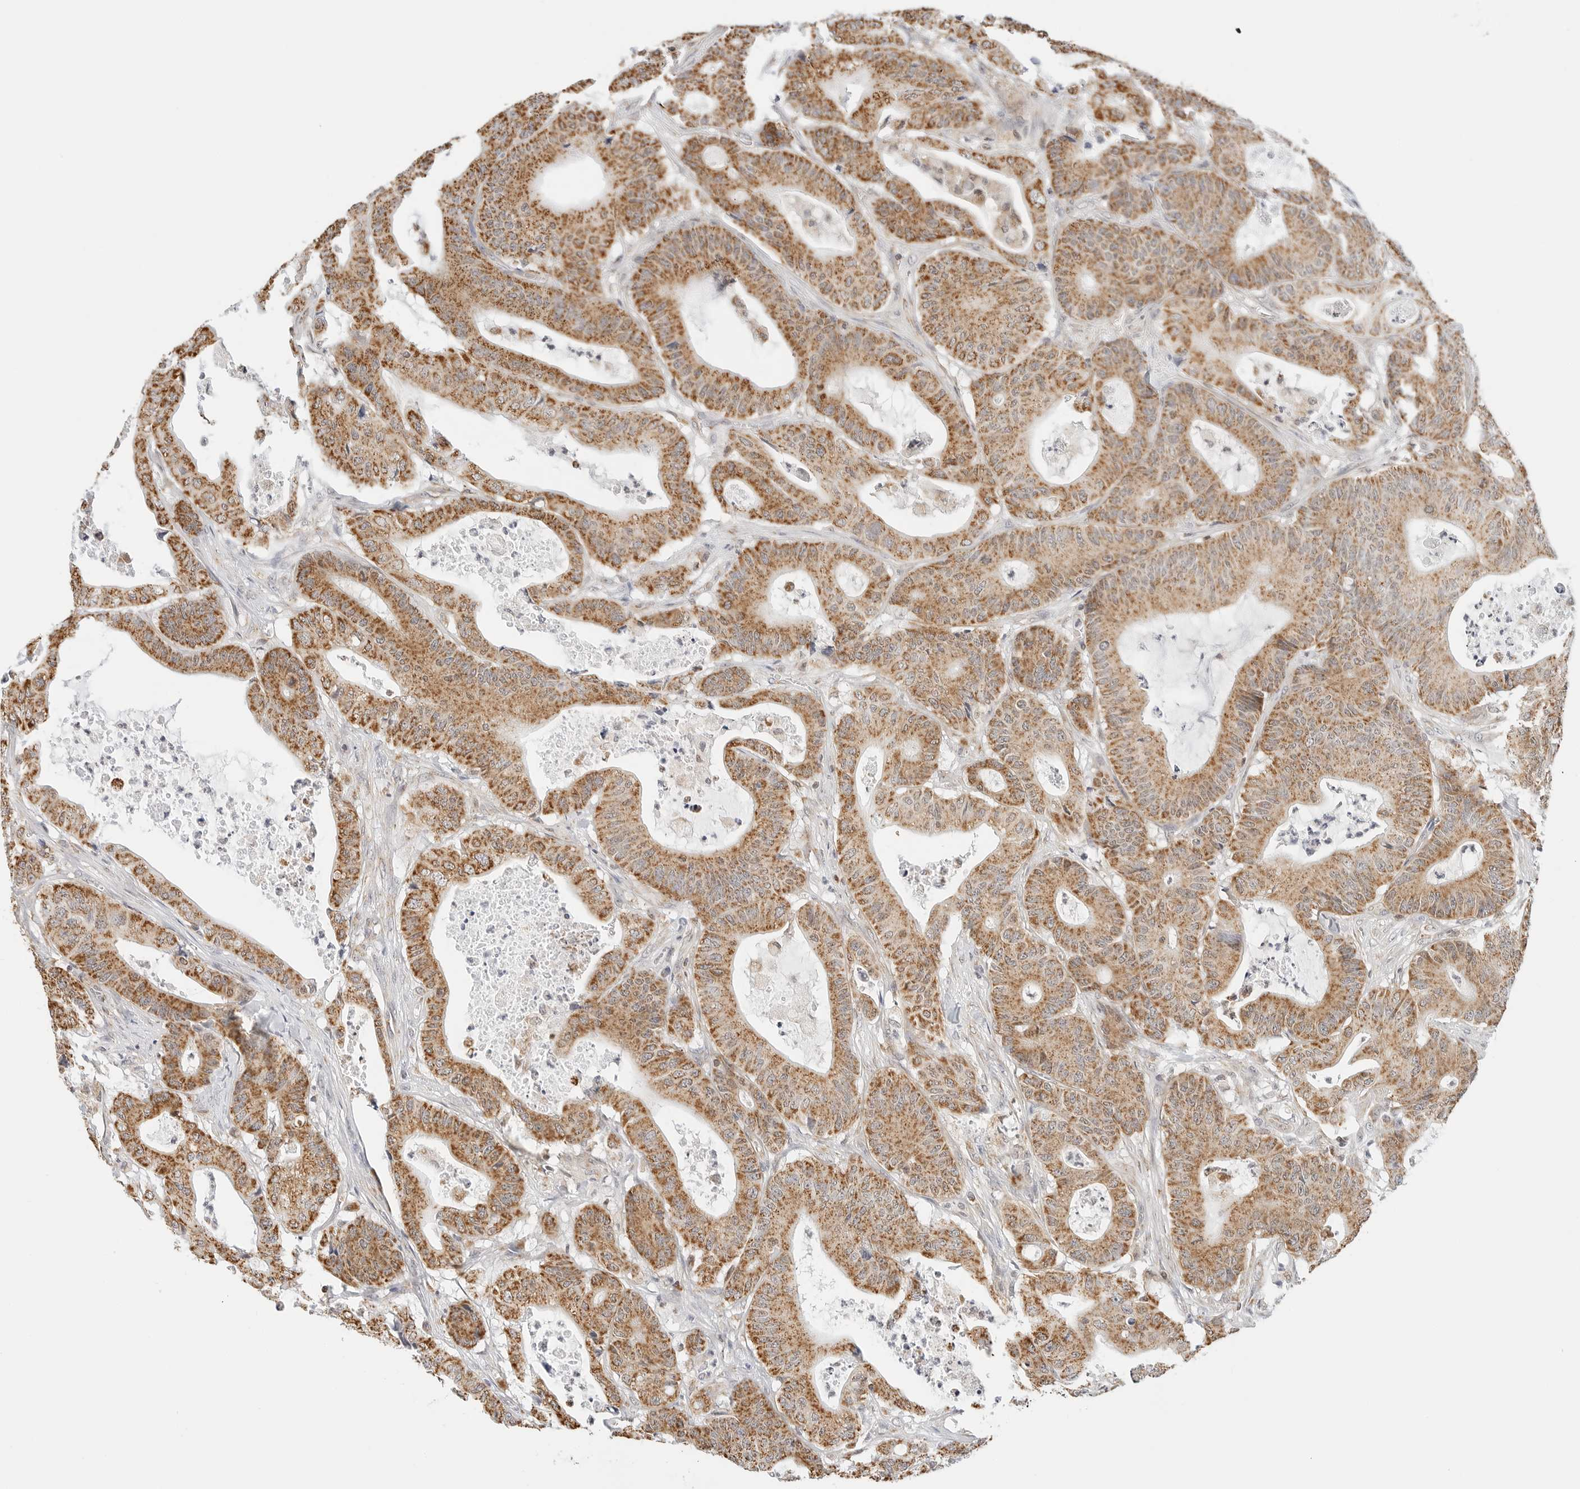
{"staining": {"intensity": "moderate", "quantity": ">75%", "location": "cytoplasmic/membranous"}, "tissue": "colorectal cancer", "cell_type": "Tumor cells", "image_type": "cancer", "snomed": [{"axis": "morphology", "description": "Adenocarcinoma, NOS"}, {"axis": "topography", "description": "Colon"}], "caption": "This photomicrograph exhibits immunohistochemistry staining of colorectal cancer, with medium moderate cytoplasmic/membranous expression in approximately >75% of tumor cells.", "gene": "ATL1", "patient": {"sex": "female", "age": 84}}